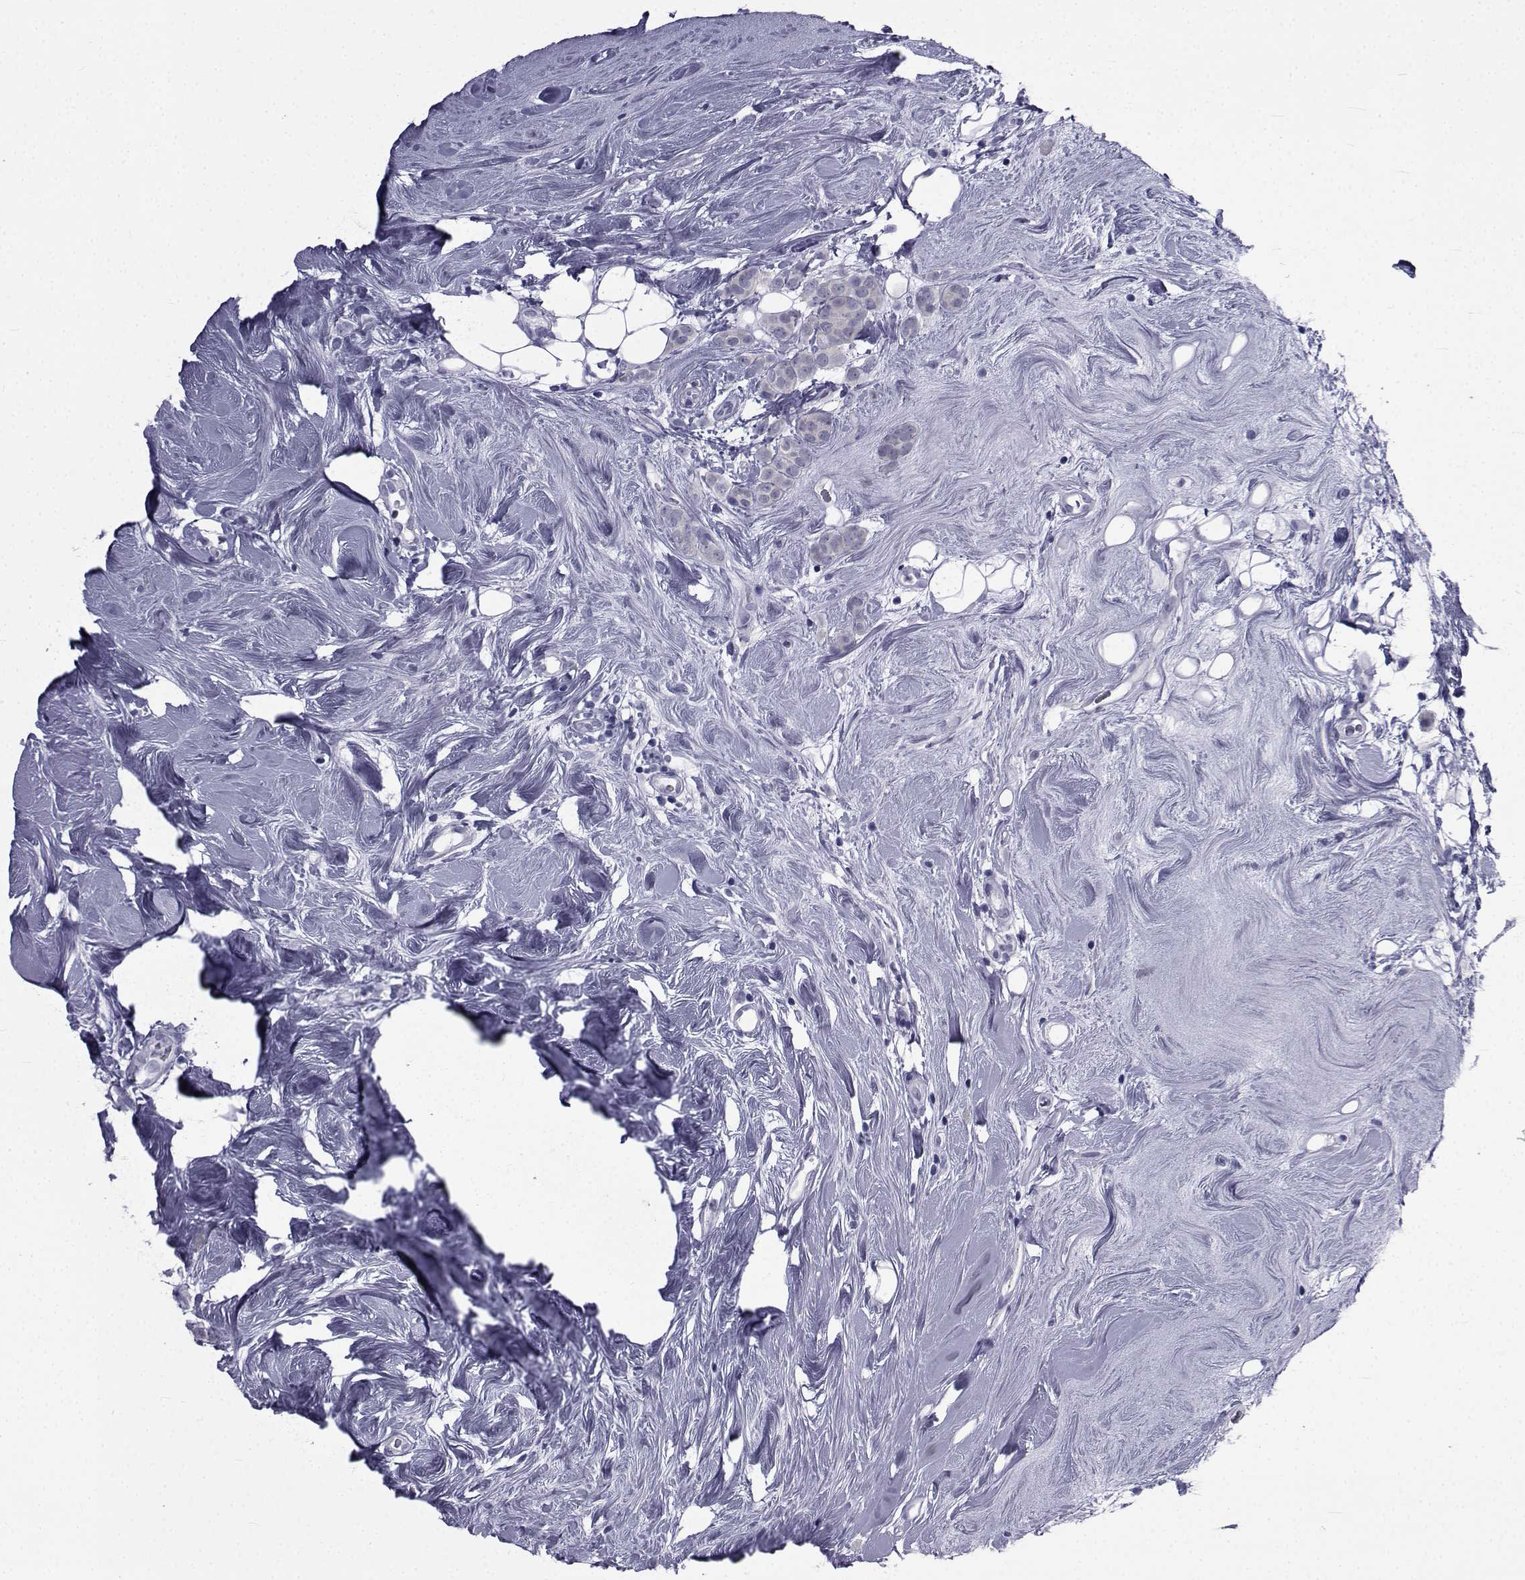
{"staining": {"intensity": "negative", "quantity": "none", "location": "none"}, "tissue": "breast cancer", "cell_type": "Tumor cells", "image_type": "cancer", "snomed": [{"axis": "morphology", "description": "Lobular carcinoma"}, {"axis": "topography", "description": "Breast"}], "caption": "Immunohistochemistry micrograph of breast cancer stained for a protein (brown), which shows no staining in tumor cells.", "gene": "PDE6H", "patient": {"sex": "female", "age": 49}}